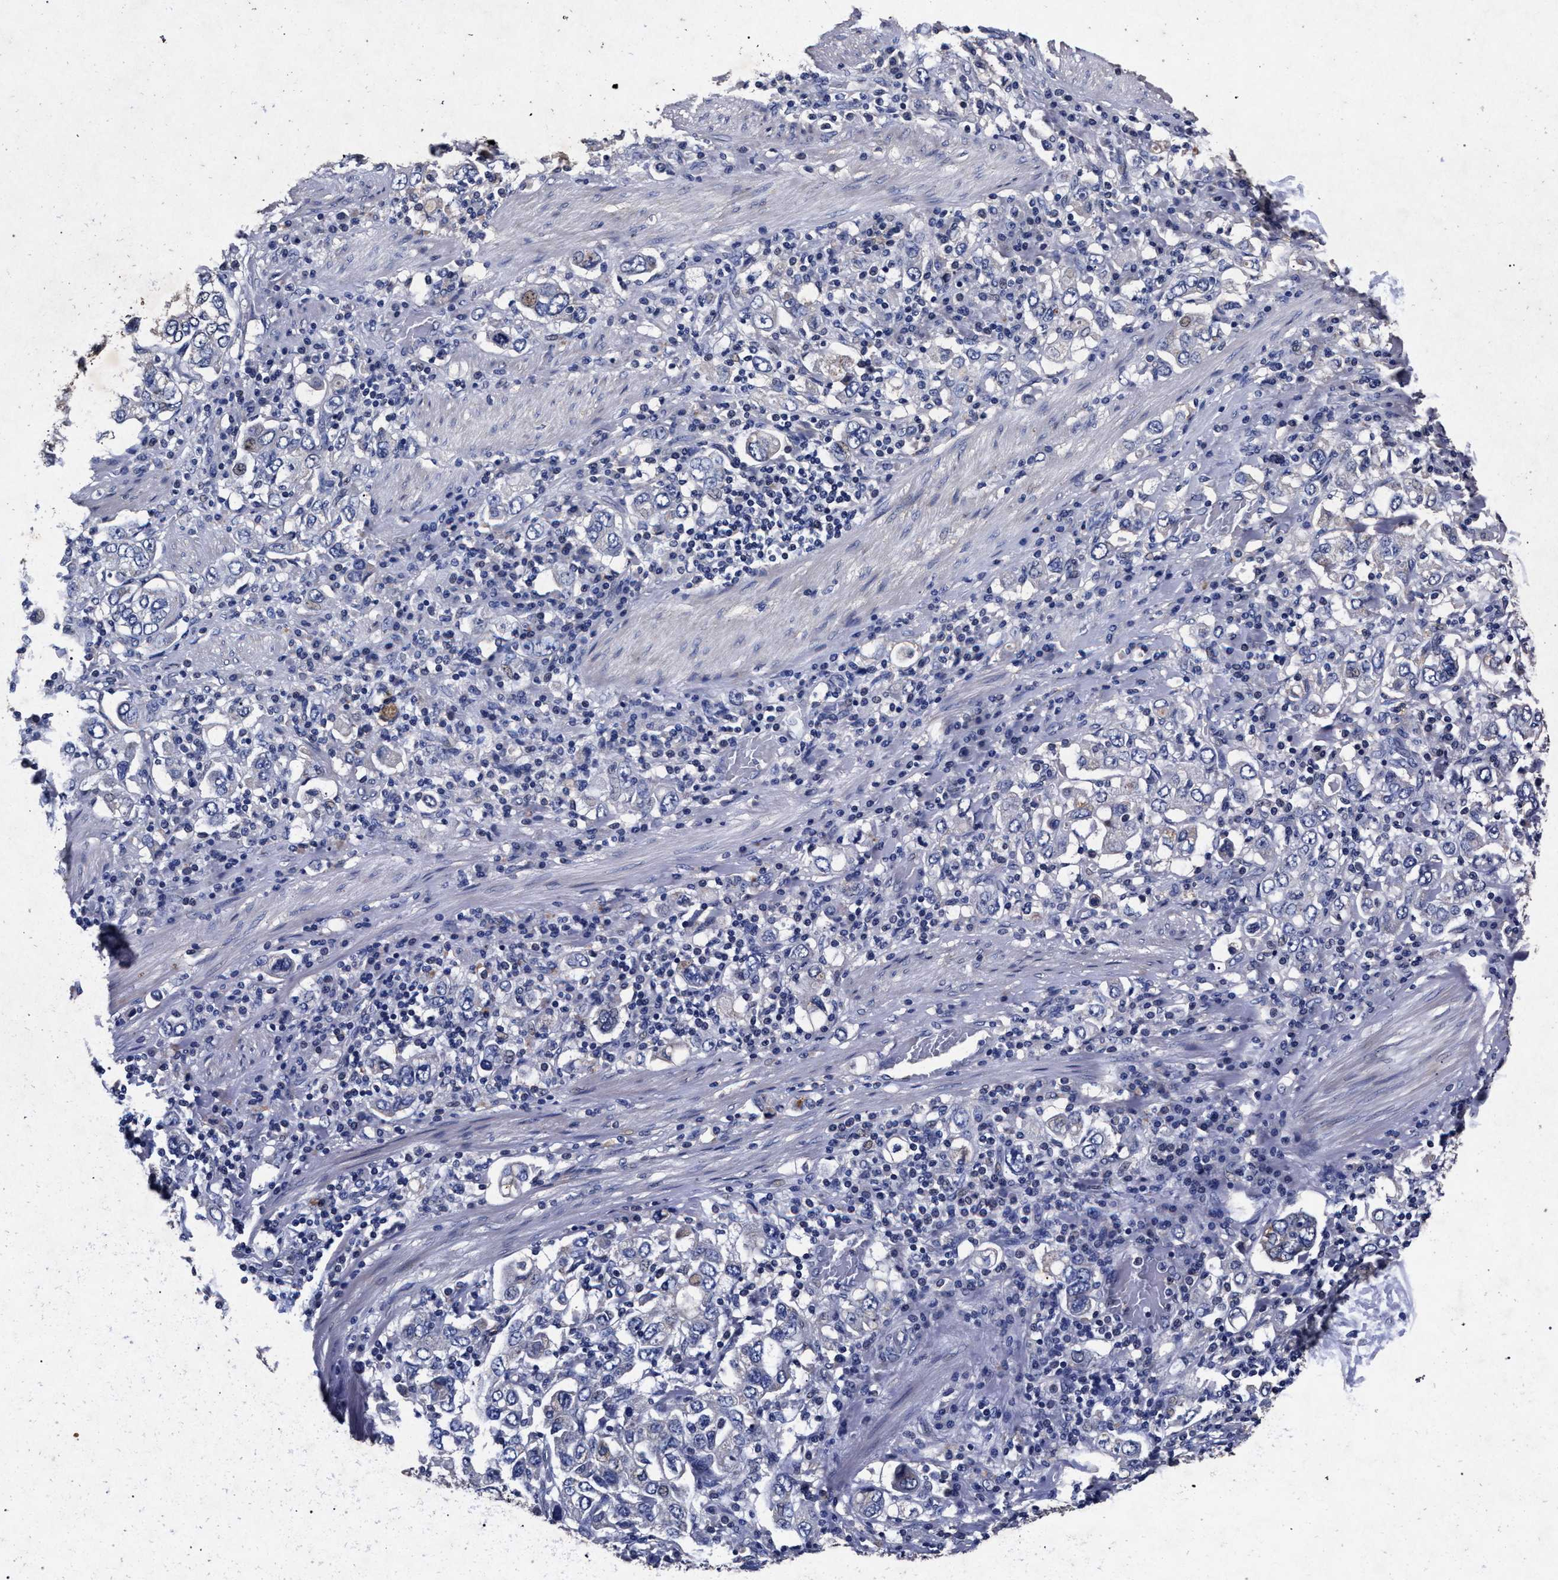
{"staining": {"intensity": "negative", "quantity": "none", "location": "none"}, "tissue": "stomach cancer", "cell_type": "Tumor cells", "image_type": "cancer", "snomed": [{"axis": "morphology", "description": "Adenocarcinoma, NOS"}, {"axis": "topography", "description": "Stomach, upper"}], "caption": "Tumor cells are negative for protein expression in human adenocarcinoma (stomach).", "gene": "ATP1A2", "patient": {"sex": "male", "age": 62}}